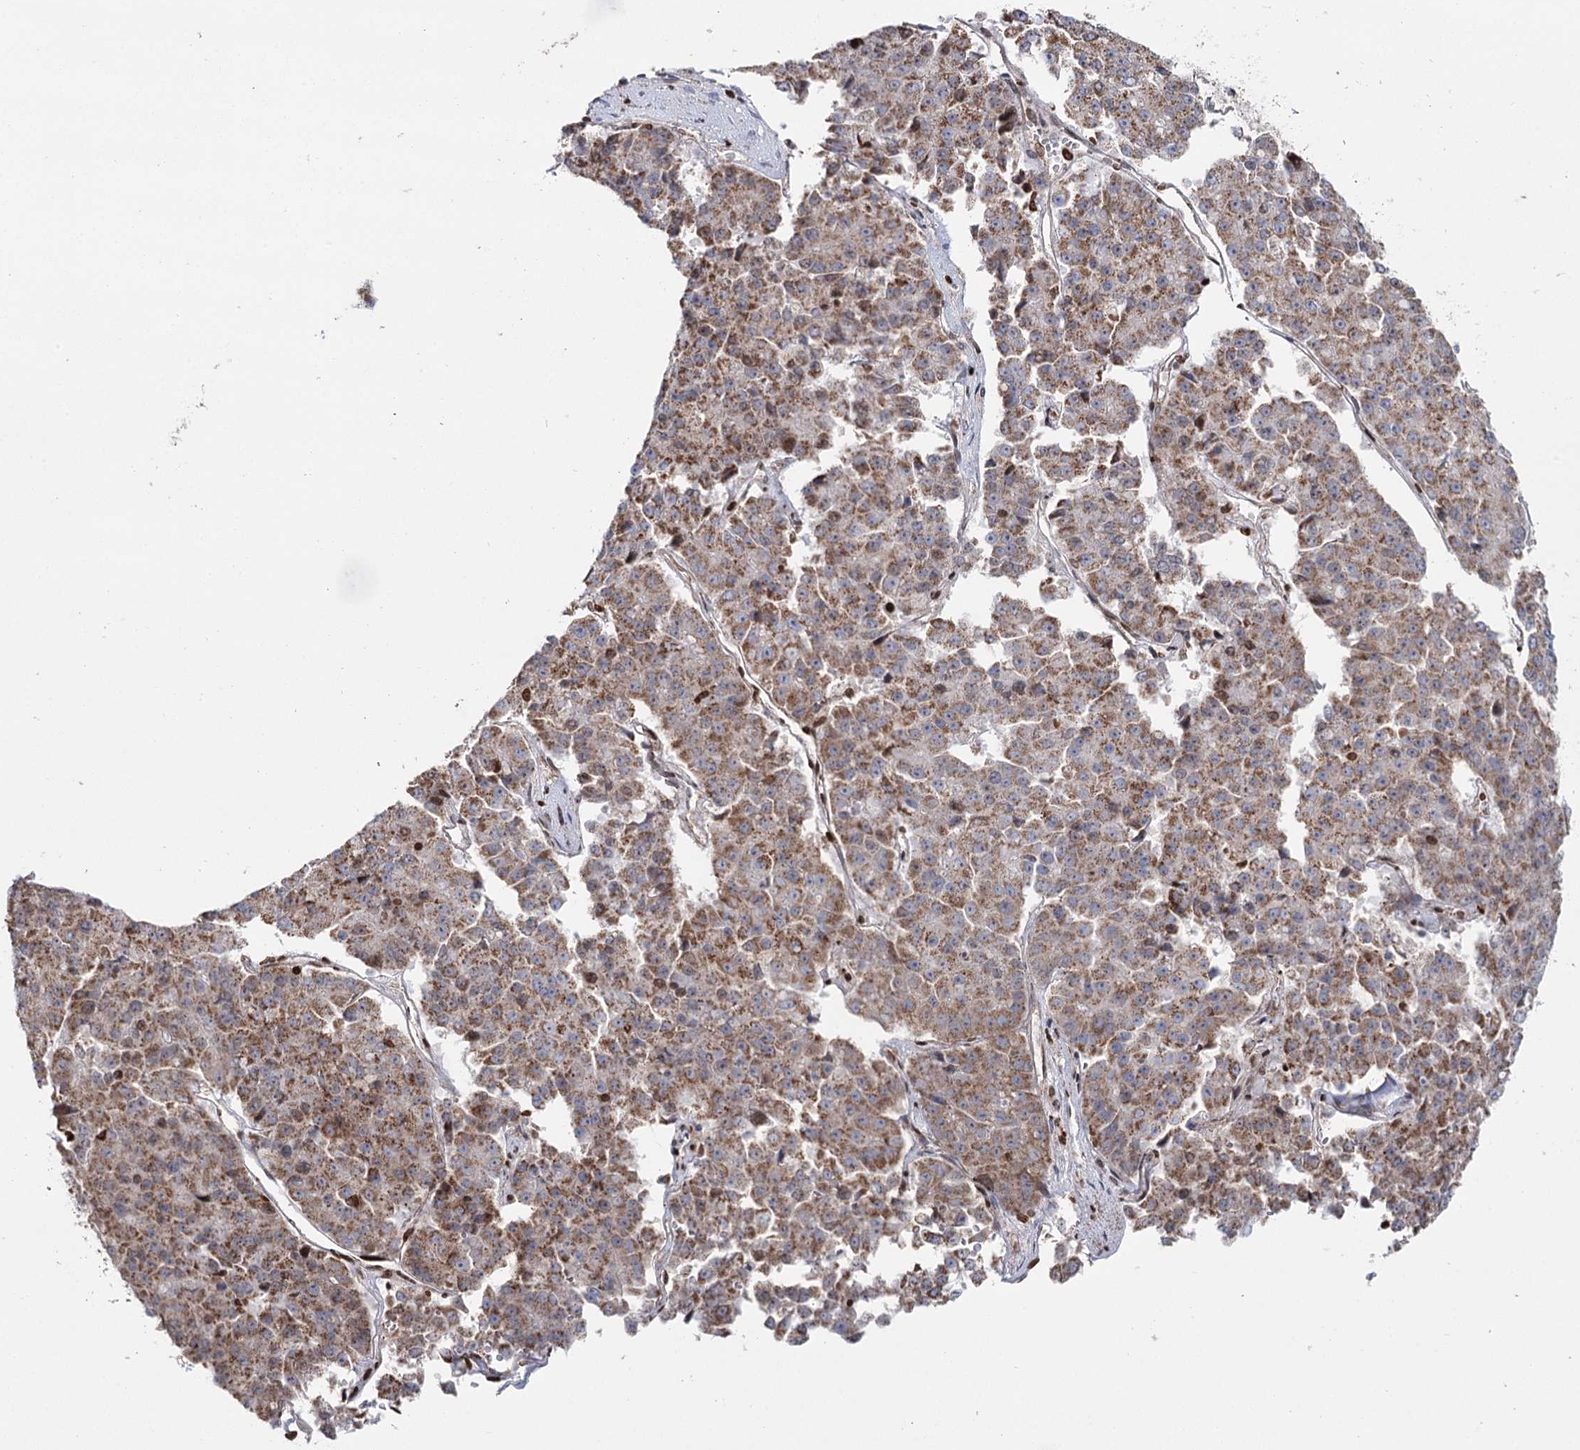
{"staining": {"intensity": "moderate", "quantity": ">75%", "location": "cytoplasmic/membranous"}, "tissue": "pancreatic cancer", "cell_type": "Tumor cells", "image_type": "cancer", "snomed": [{"axis": "morphology", "description": "Adenocarcinoma, NOS"}, {"axis": "topography", "description": "Pancreas"}], "caption": "Adenocarcinoma (pancreatic) tissue displays moderate cytoplasmic/membranous expression in approximately >75% of tumor cells", "gene": "PDHX", "patient": {"sex": "male", "age": 50}}